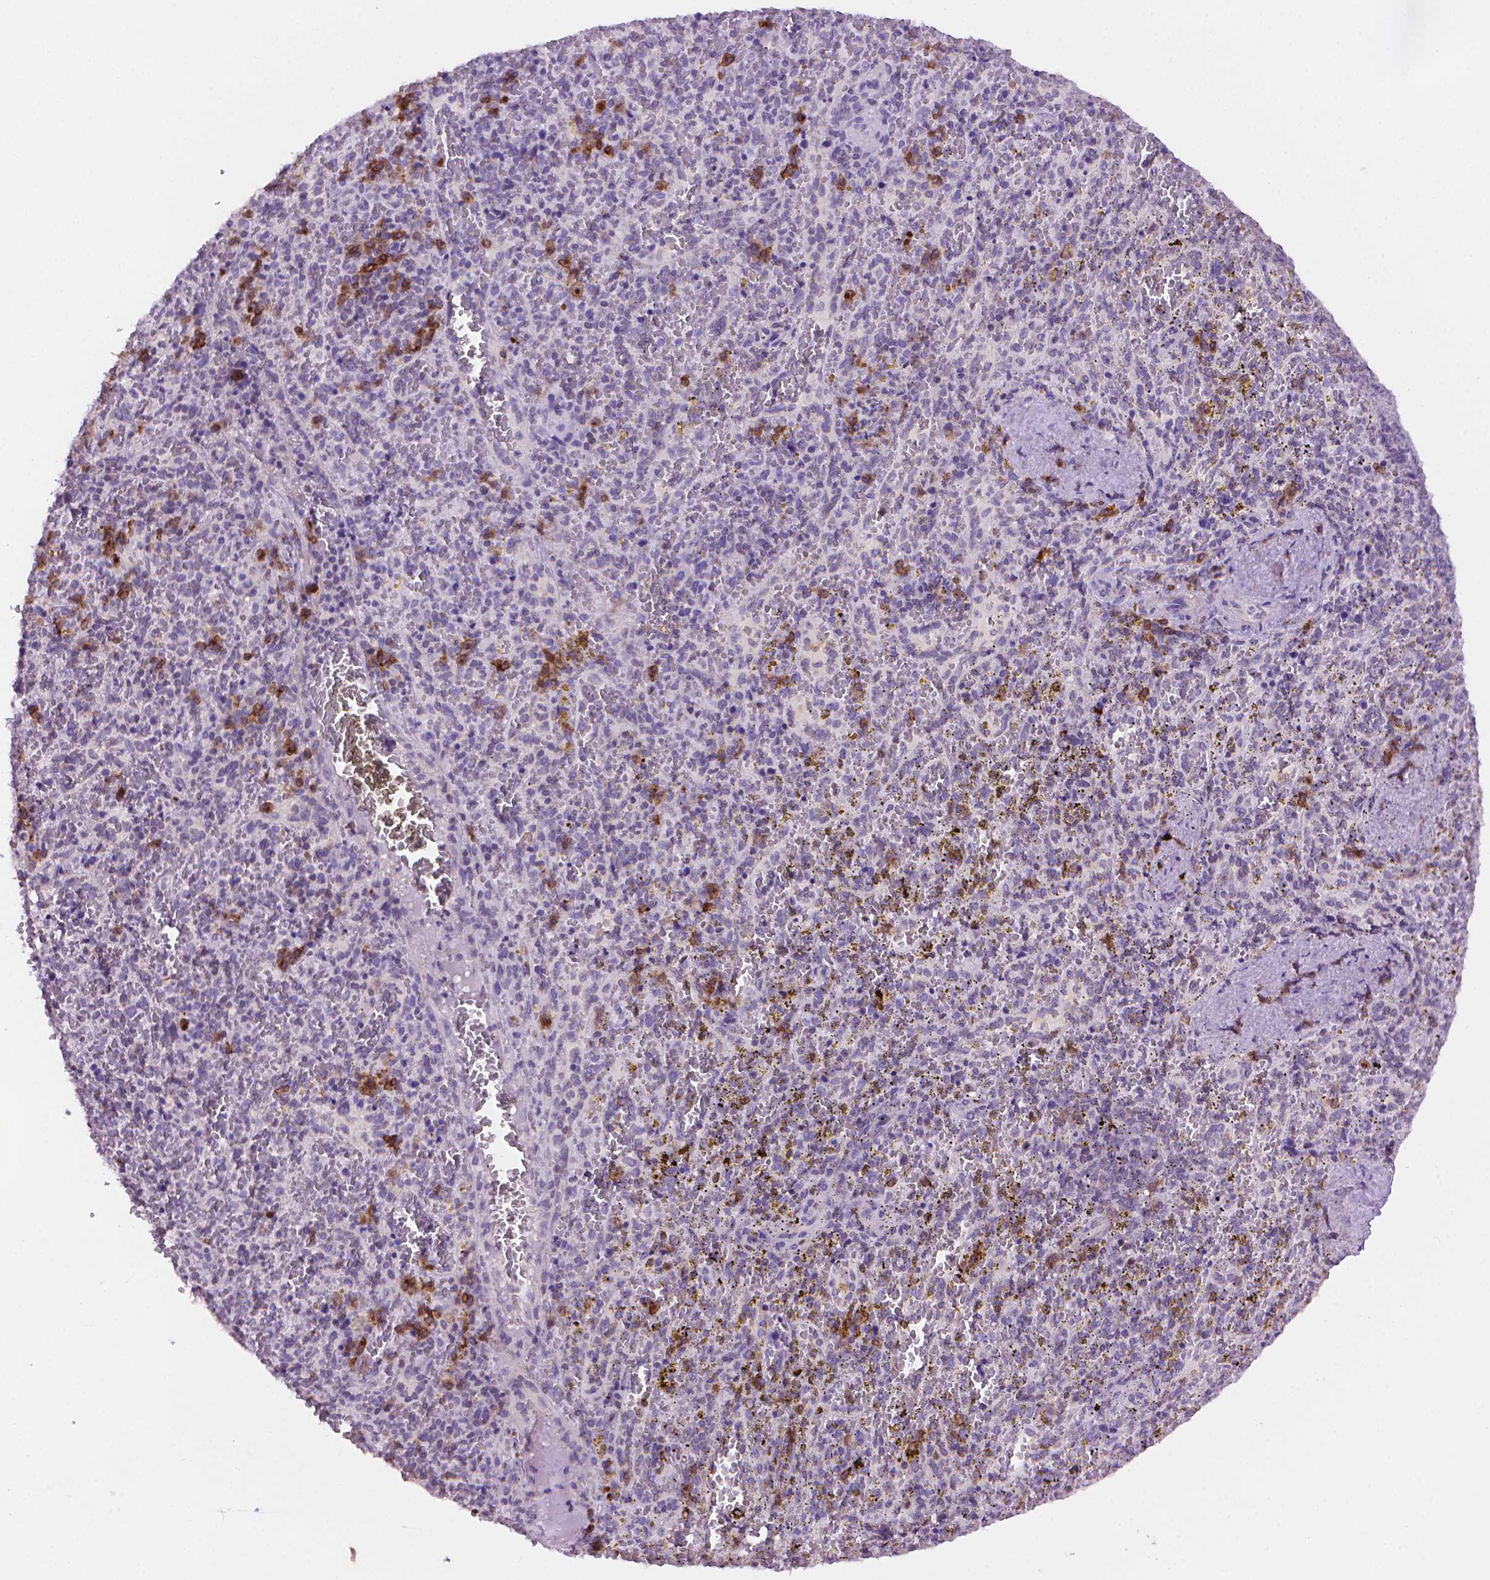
{"staining": {"intensity": "moderate", "quantity": "<25%", "location": "cytoplasmic/membranous"}, "tissue": "spleen", "cell_type": "Cells in red pulp", "image_type": "normal", "snomed": [{"axis": "morphology", "description": "Normal tissue, NOS"}, {"axis": "topography", "description": "Spleen"}], "caption": "Immunohistochemical staining of unremarkable human spleen demonstrates moderate cytoplasmic/membranous protein positivity in about <25% of cells in red pulp.", "gene": "TMEM184A", "patient": {"sex": "female", "age": 50}}